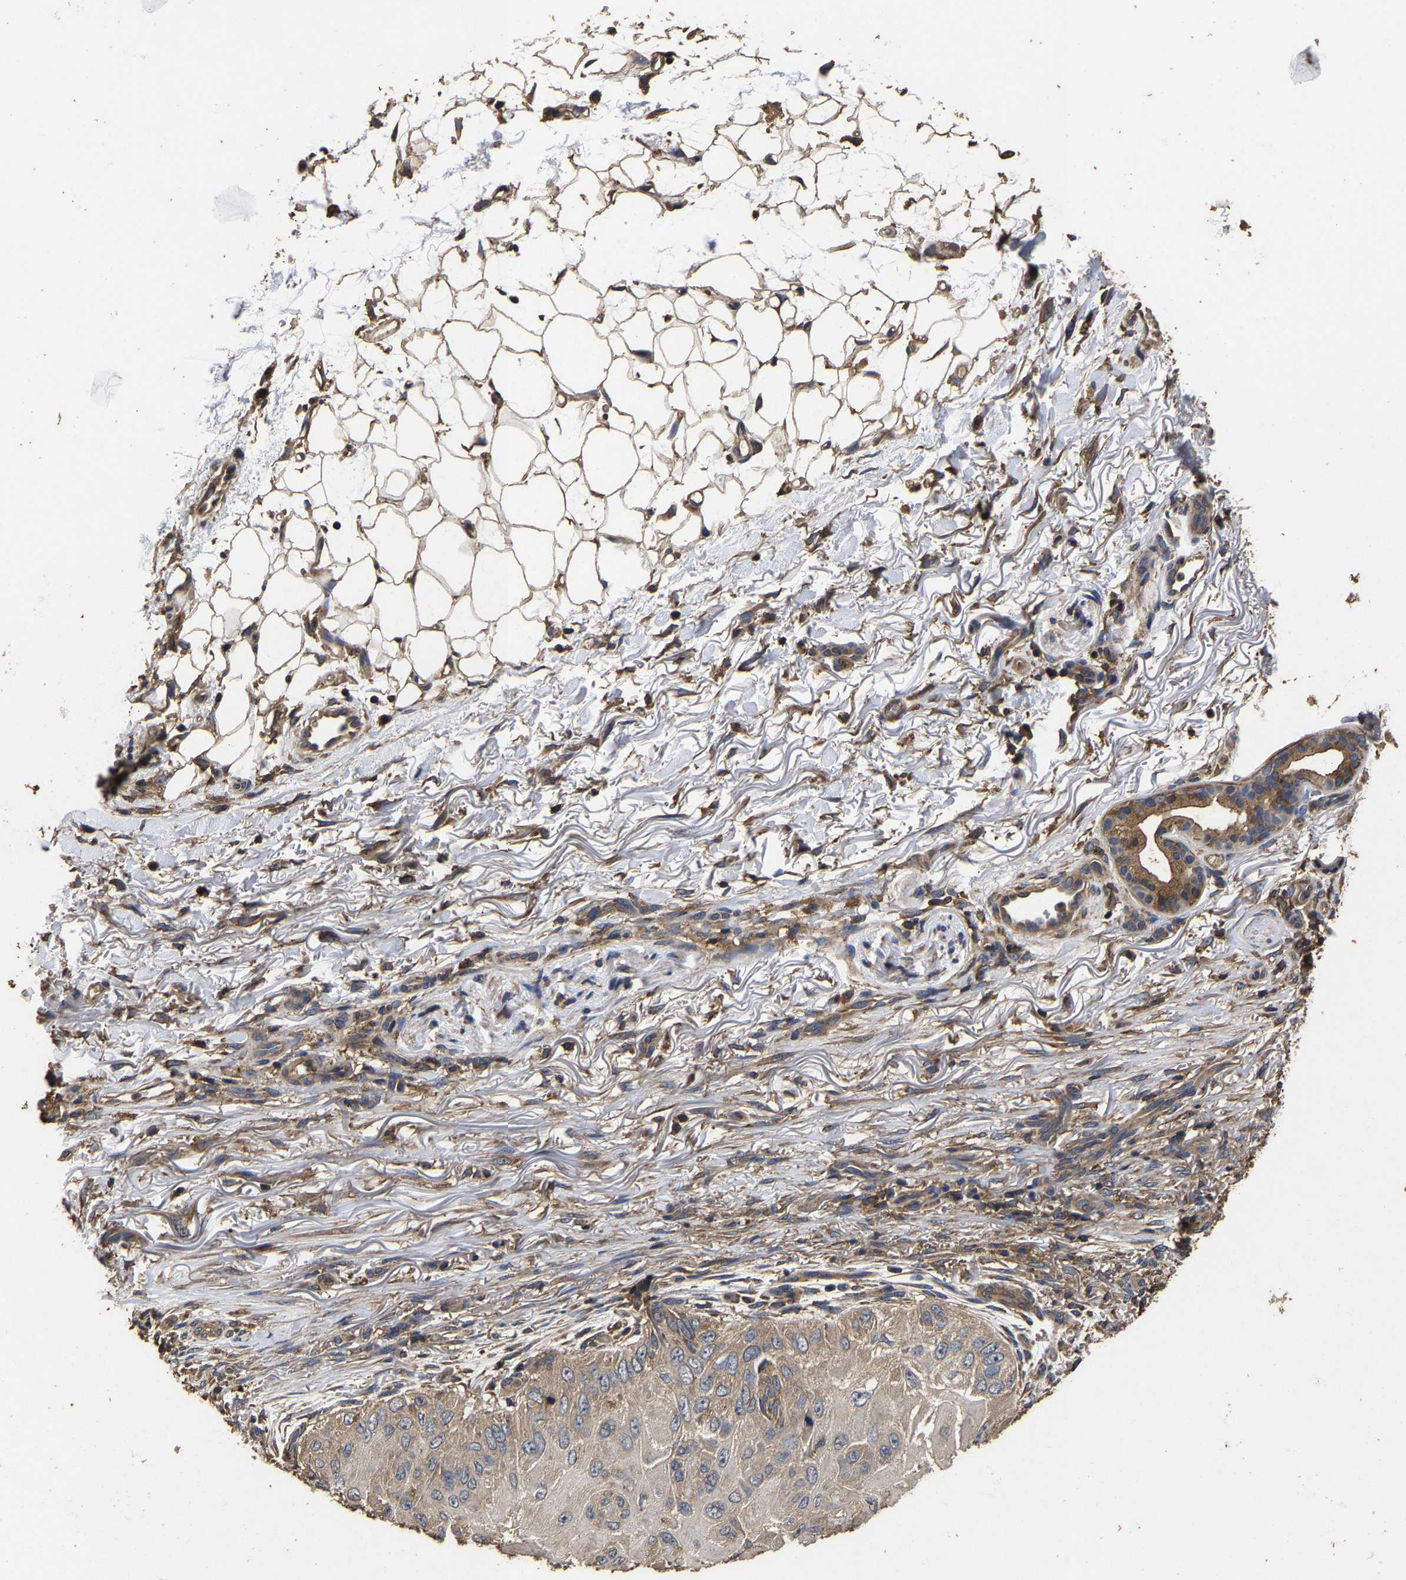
{"staining": {"intensity": "weak", "quantity": ">75%", "location": "cytoplasmic/membranous"}, "tissue": "skin cancer", "cell_type": "Tumor cells", "image_type": "cancer", "snomed": [{"axis": "morphology", "description": "Squamous cell carcinoma, NOS"}, {"axis": "topography", "description": "Skin"}], "caption": "Immunohistochemical staining of human skin cancer (squamous cell carcinoma) demonstrates low levels of weak cytoplasmic/membranous expression in approximately >75% of tumor cells.", "gene": "ITCH", "patient": {"sex": "female", "age": 77}}